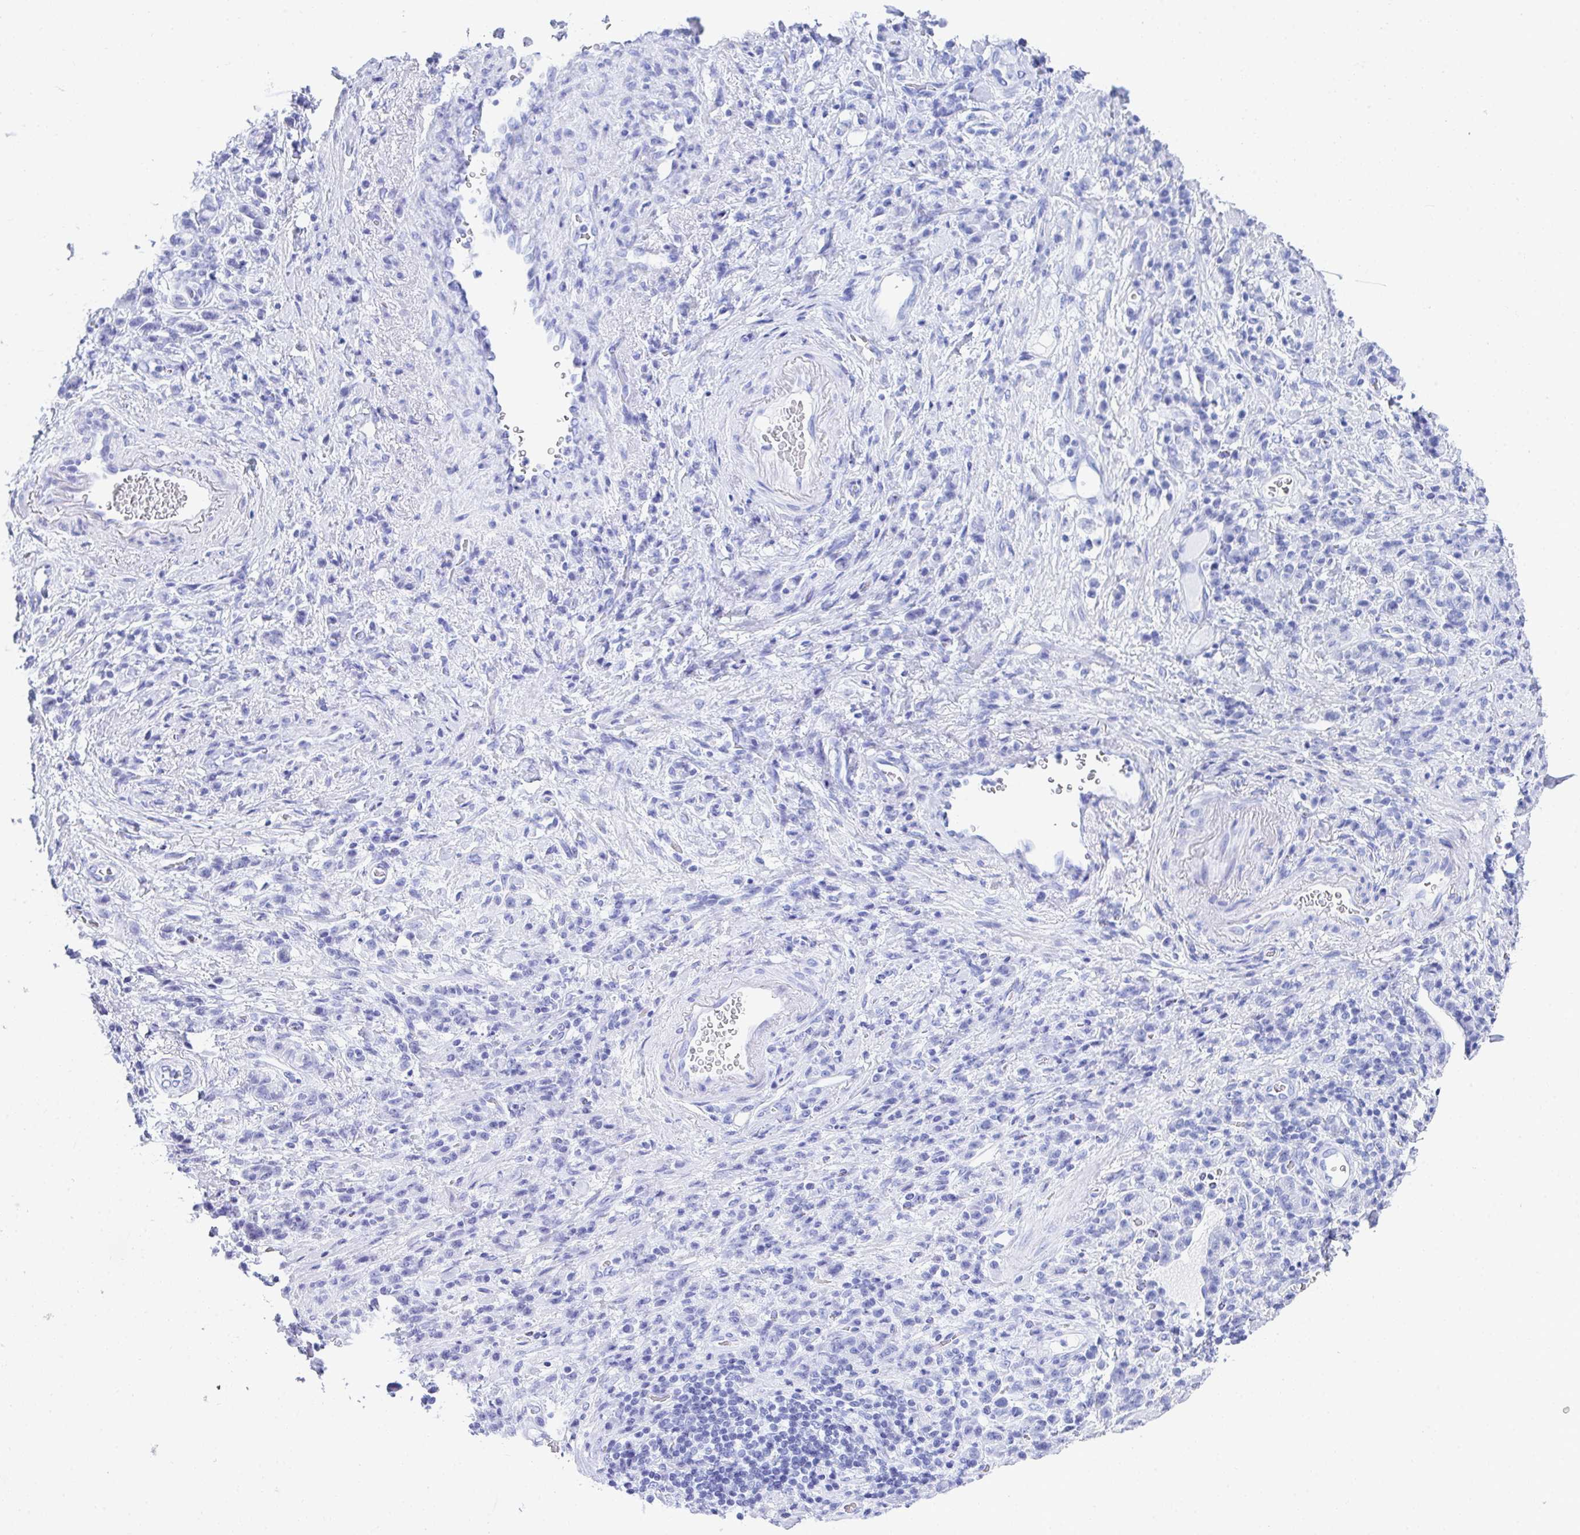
{"staining": {"intensity": "negative", "quantity": "none", "location": "none"}, "tissue": "stomach cancer", "cell_type": "Tumor cells", "image_type": "cancer", "snomed": [{"axis": "morphology", "description": "Adenocarcinoma, NOS"}, {"axis": "topography", "description": "Stomach"}], "caption": "Human stomach cancer stained for a protein using immunohistochemistry (IHC) reveals no staining in tumor cells.", "gene": "CD7", "patient": {"sex": "male", "age": 77}}